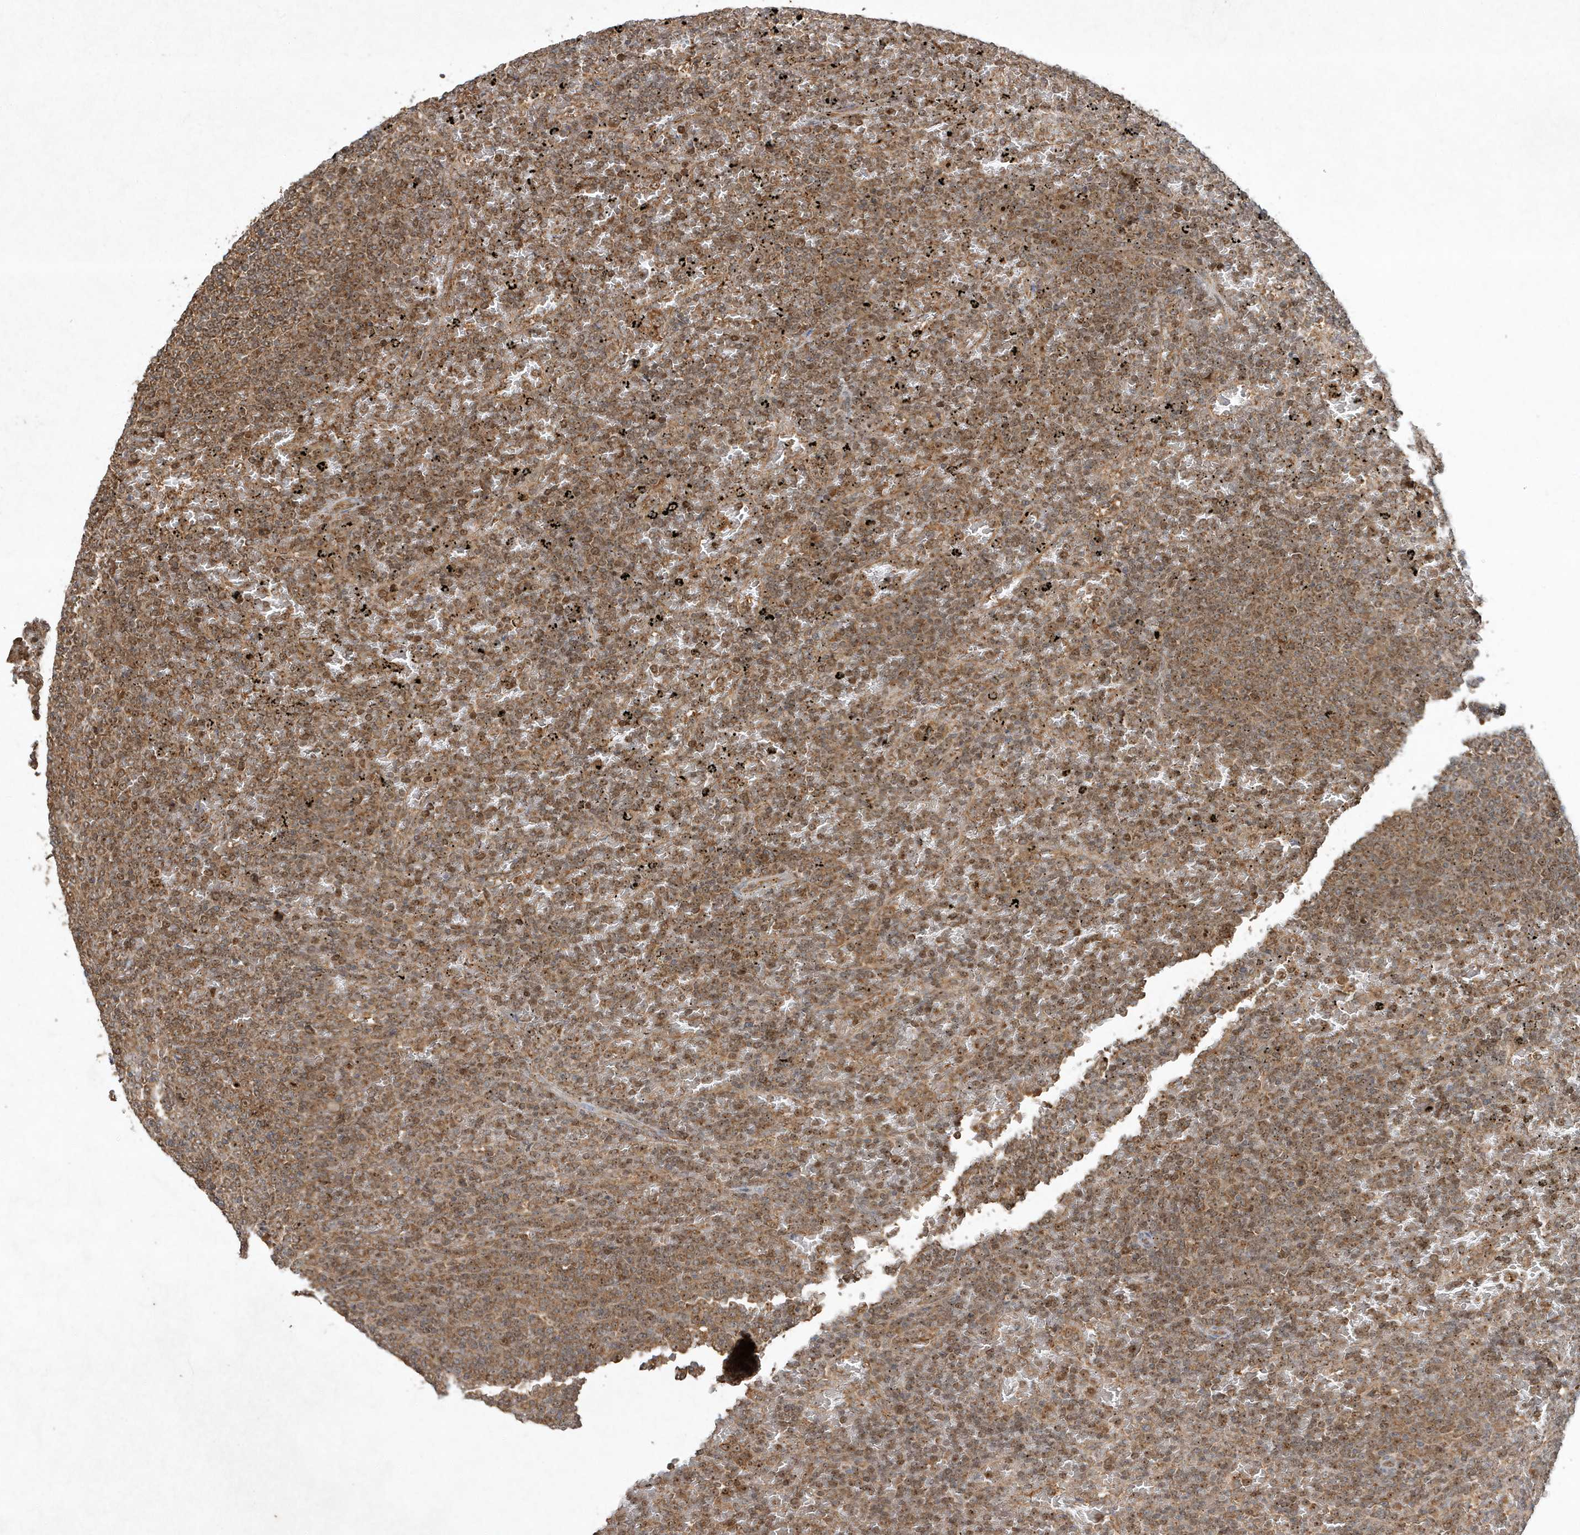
{"staining": {"intensity": "moderate", "quantity": ">75%", "location": "cytoplasmic/membranous,nuclear"}, "tissue": "lymphoma", "cell_type": "Tumor cells", "image_type": "cancer", "snomed": [{"axis": "morphology", "description": "Malignant lymphoma, non-Hodgkin's type, Low grade"}, {"axis": "topography", "description": "Spleen"}], "caption": "Brown immunohistochemical staining in human lymphoma shows moderate cytoplasmic/membranous and nuclear expression in about >75% of tumor cells.", "gene": "ABCB9", "patient": {"sex": "female", "age": 77}}